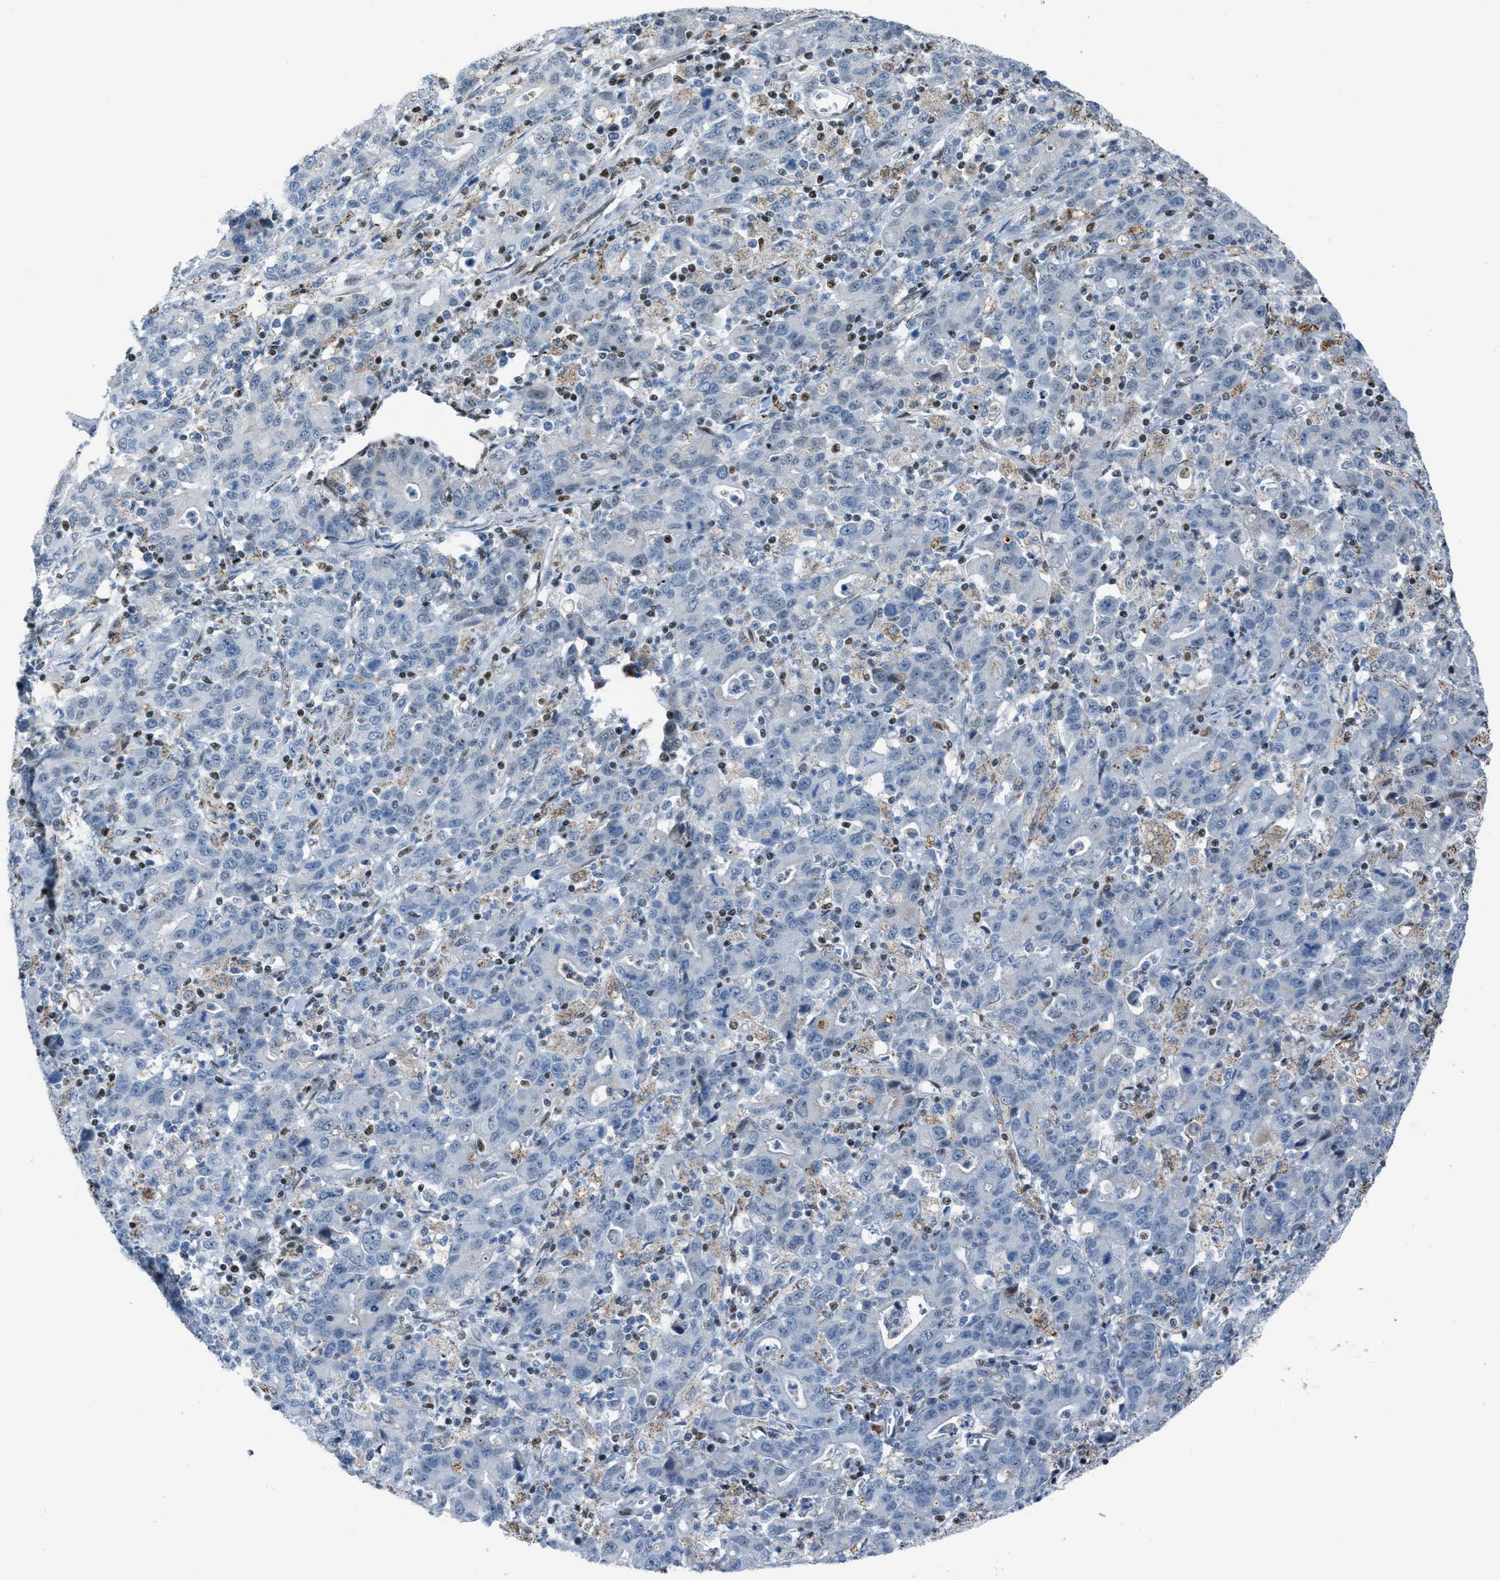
{"staining": {"intensity": "negative", "quantity": "none", "location": "none"}, "tissue": "stomach cancer", "cell_type": "Tumor cells", "image_type": "cancer", "snomed": [{"axis": "morphology", "description": "Adenocarcinoma, NOS"}, {"axis": "topography", "description": "Stomach, upper"}], "caption": "There is no significant expression in tumor cells of stomach cancer. The staining was performed using DAB (3,3'-diaminobenzidine) to visualize the protein expression in brown, while the nuclei were stained in blue with hematoxylin (Magnification: 20x).", "gene": "SLFN5", "patient": {"sex": "male", "age": 69}}